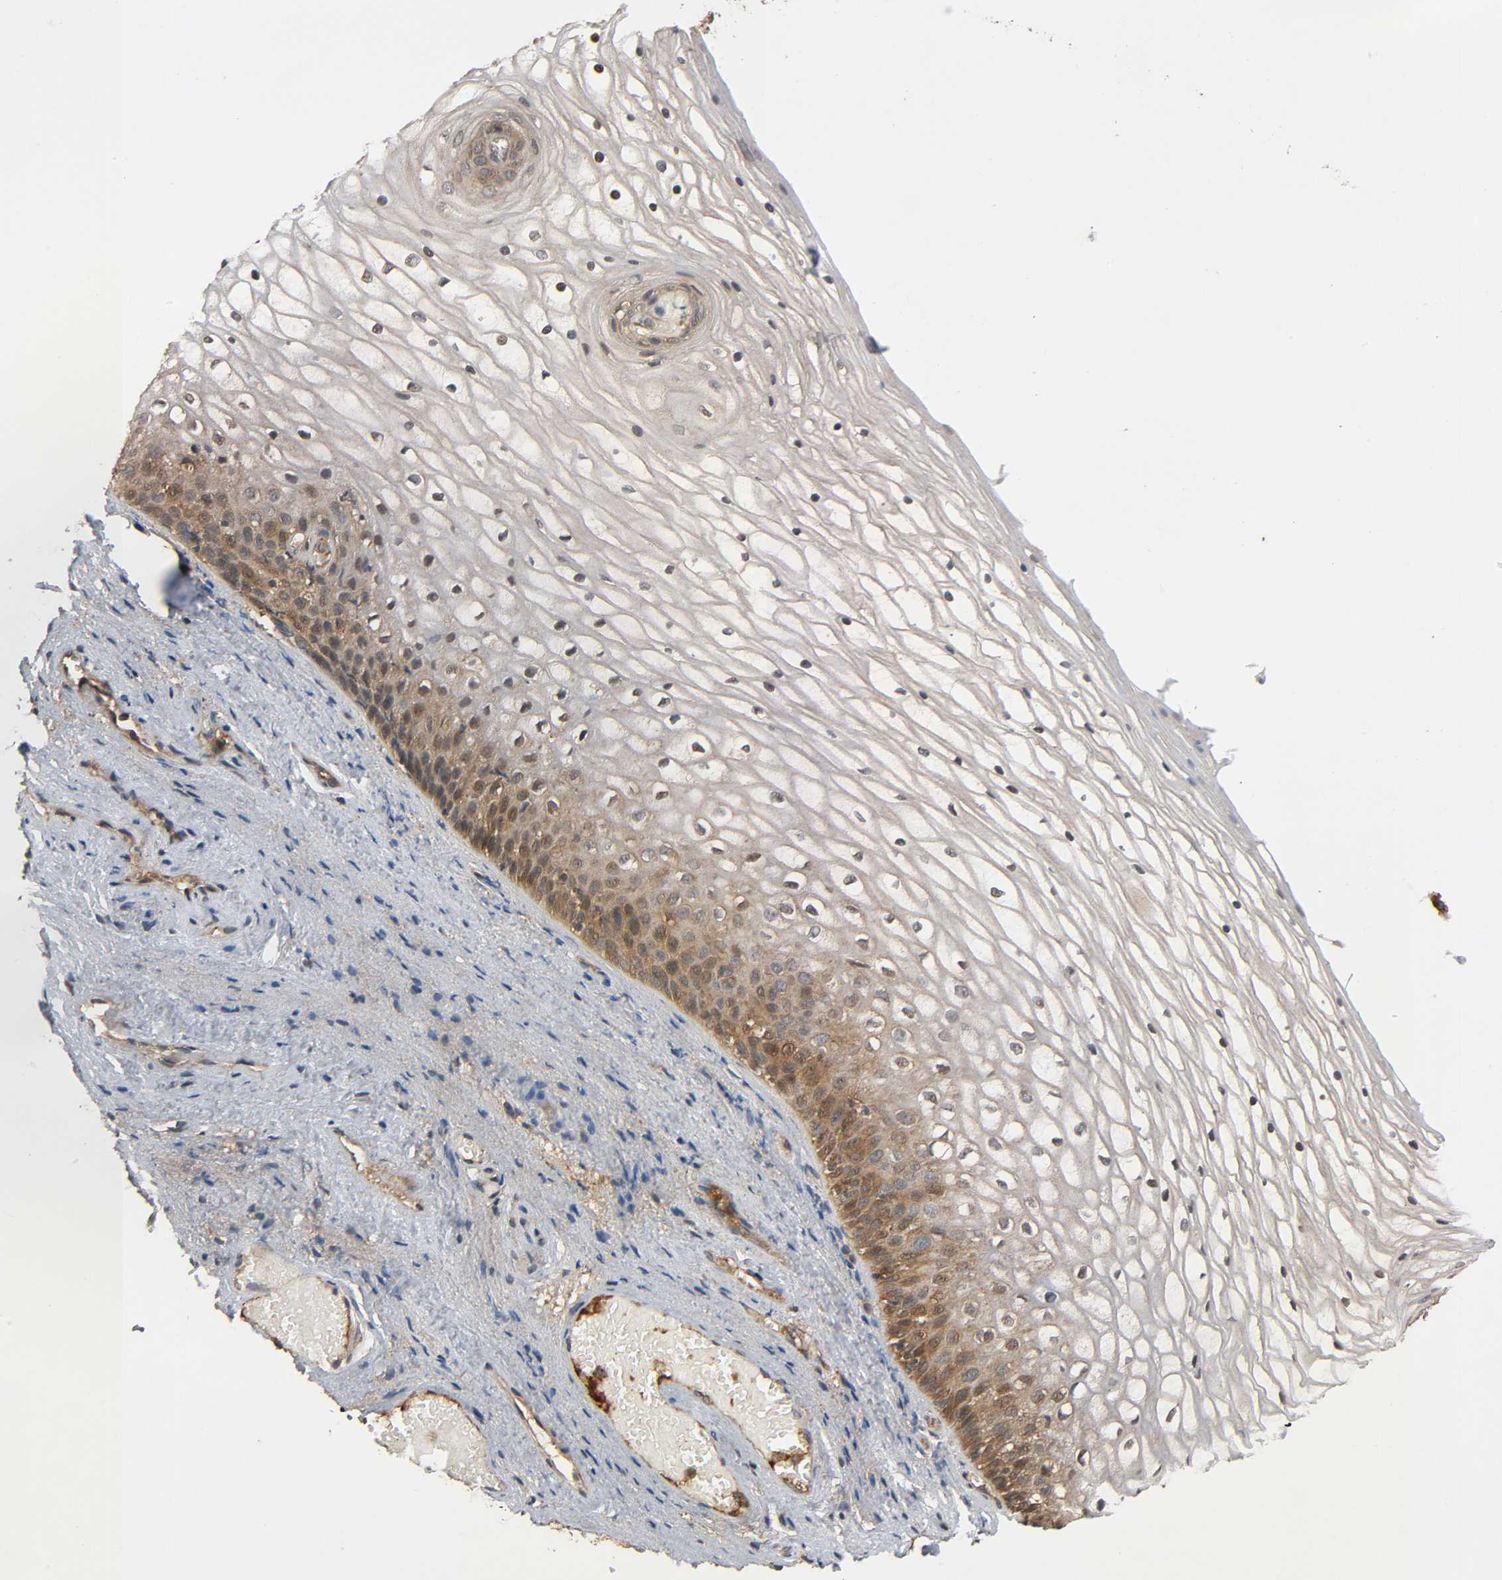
{"staining": {"intensity": "moderate", "quantity": "25%-75%", "location": "cytoplasmic/membranous"}, "tissue": "vagina", "cell_type": "Squamous epithelial cells", "image_type": "normal", "snomed": [{"axis": "morphology", "description": "Normal tissue, NOS"}, {"axis": "topography", "description": "Vagina"}], "caption": "This micrograph shows immunohistochemistry (IHC) staining of normal vagina, with medium moderate cytoplasmic/membranous positivity in about 25%-75% of squamous epithelial cells.", "gene": "MAP3K8", "patient": {"sex": "female", "age": 34}}